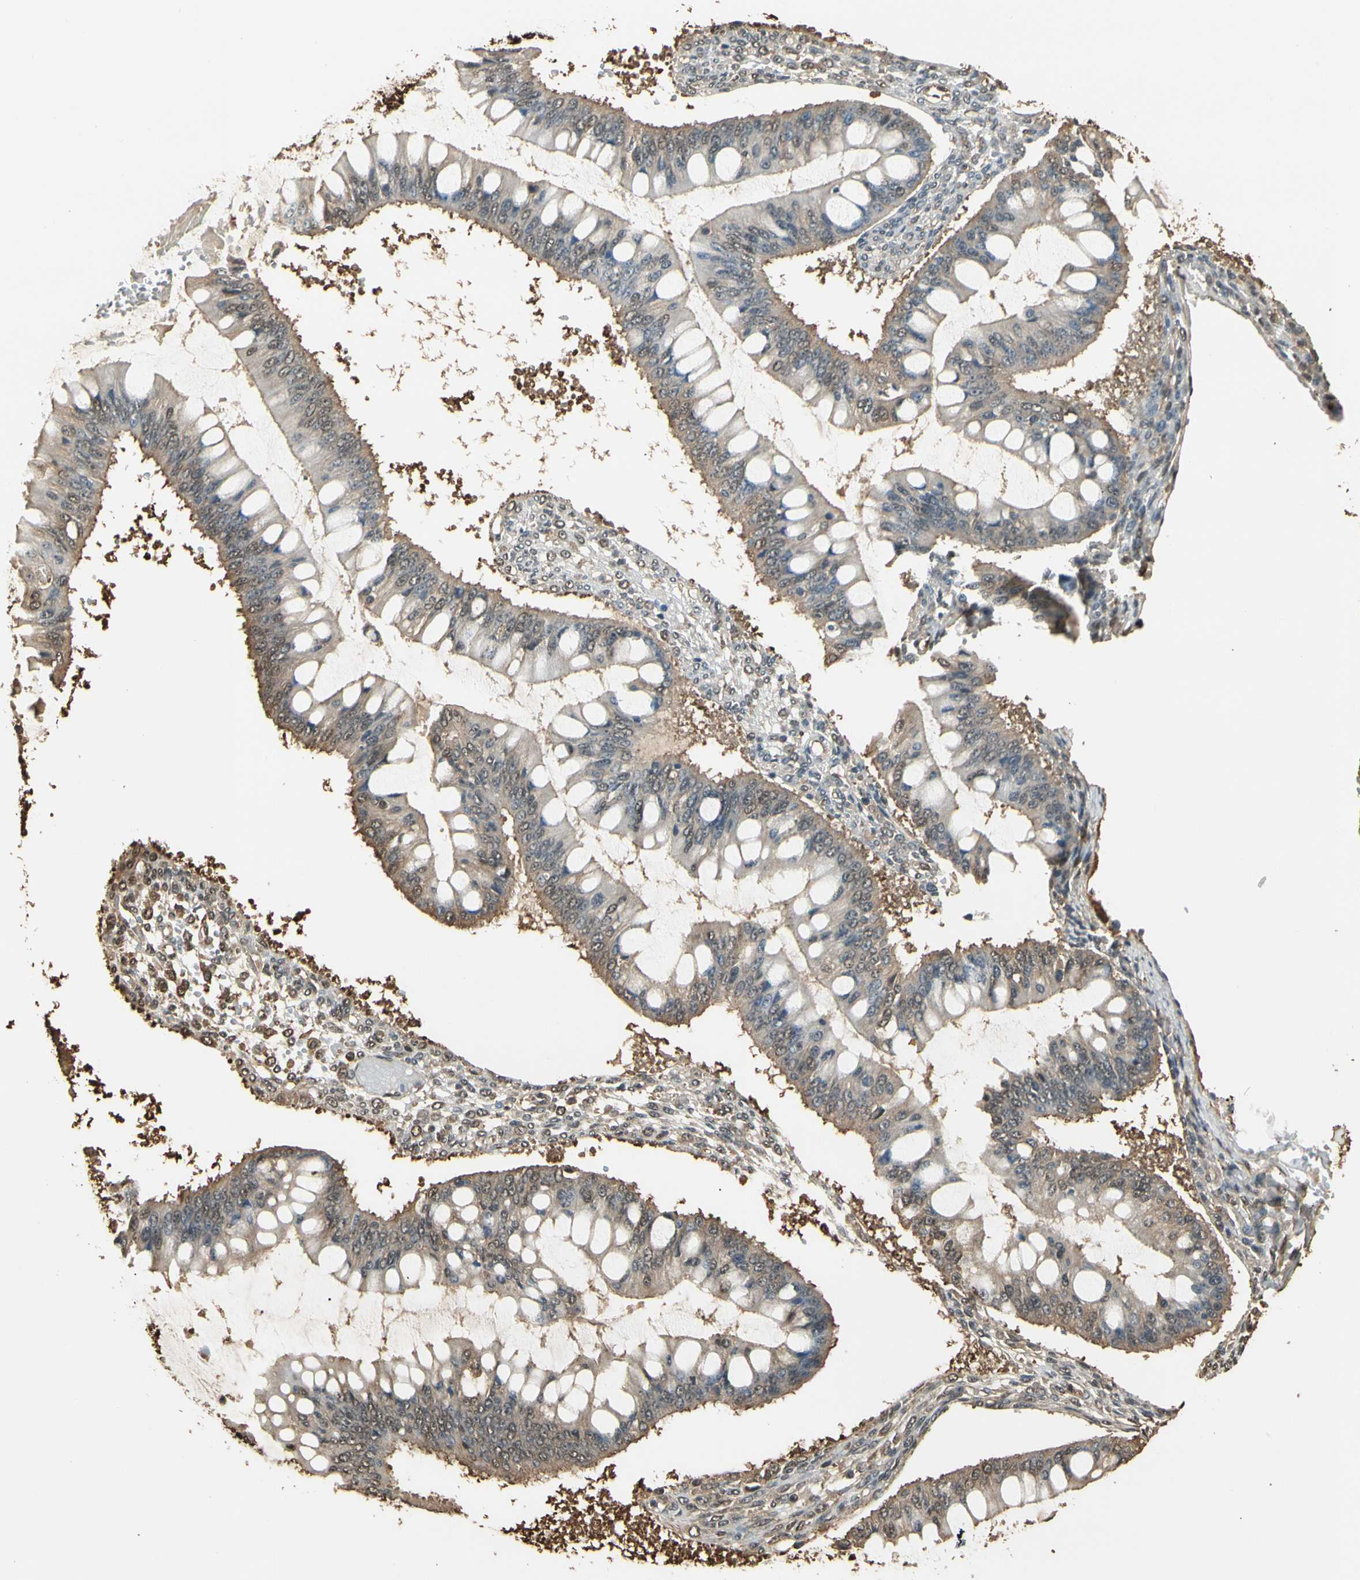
{"staining": {"intensity": "moderate", "quantity": "<25%", "location": "cytoplasmic/membranous"}, "tissue": "ovarian cancer", "cell_type": "Tumor cells", "image_type": "cancer", "snomed": [{"axis": "morphology", "description": "Cystadenocarcinoma, mucinous, NOS"}, {"axis": "topography", "description": "Ovary"}], "caption": "Immunohistochemistry of ovarian cancer reveals low levels of moderate cytoplasmic/membranous staining in about <25% of tumor cells.", "gene": "YWHAE", "patient": {"sex": "female", "age": 73}}